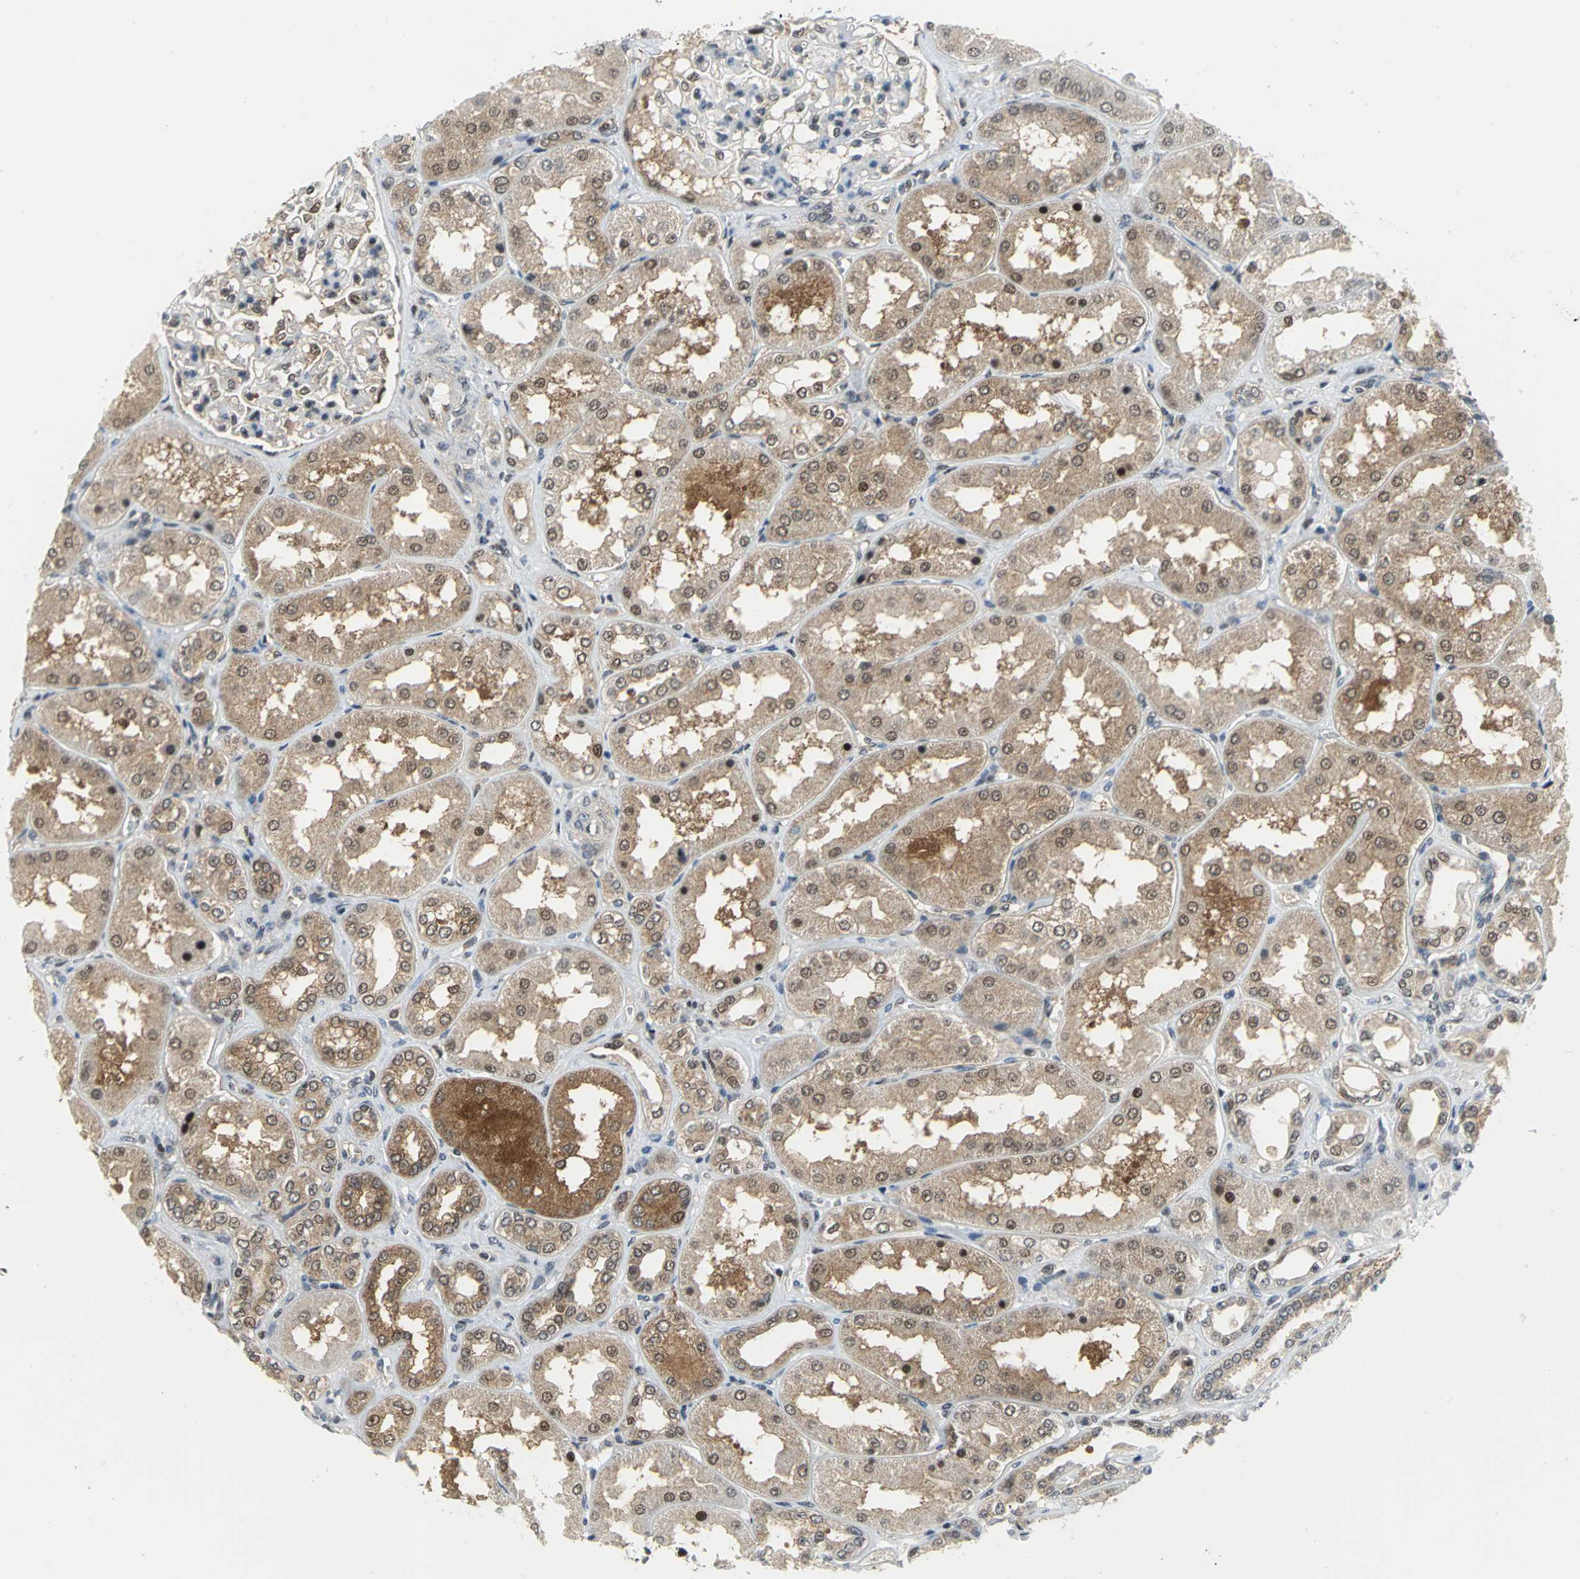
{"staining": {"intensity": "weak", "quantity": "<25%", "location": "nuclear"}, "tissue": "kidney", "cell_type": "Cells in glomeruli", "image_type": "normal", "snomed": [{"axis": "morphology", "description": "Normal tissue, NOS"}, {"axis": "topography", "description": "Kidney"}], "caption": "IHC of benign human kidney displays no positivity in cells in glomeruli. Nuclei are stained in blue.", "gene": "PSMA4", "patient": {"sex": "female", "age": 56}}